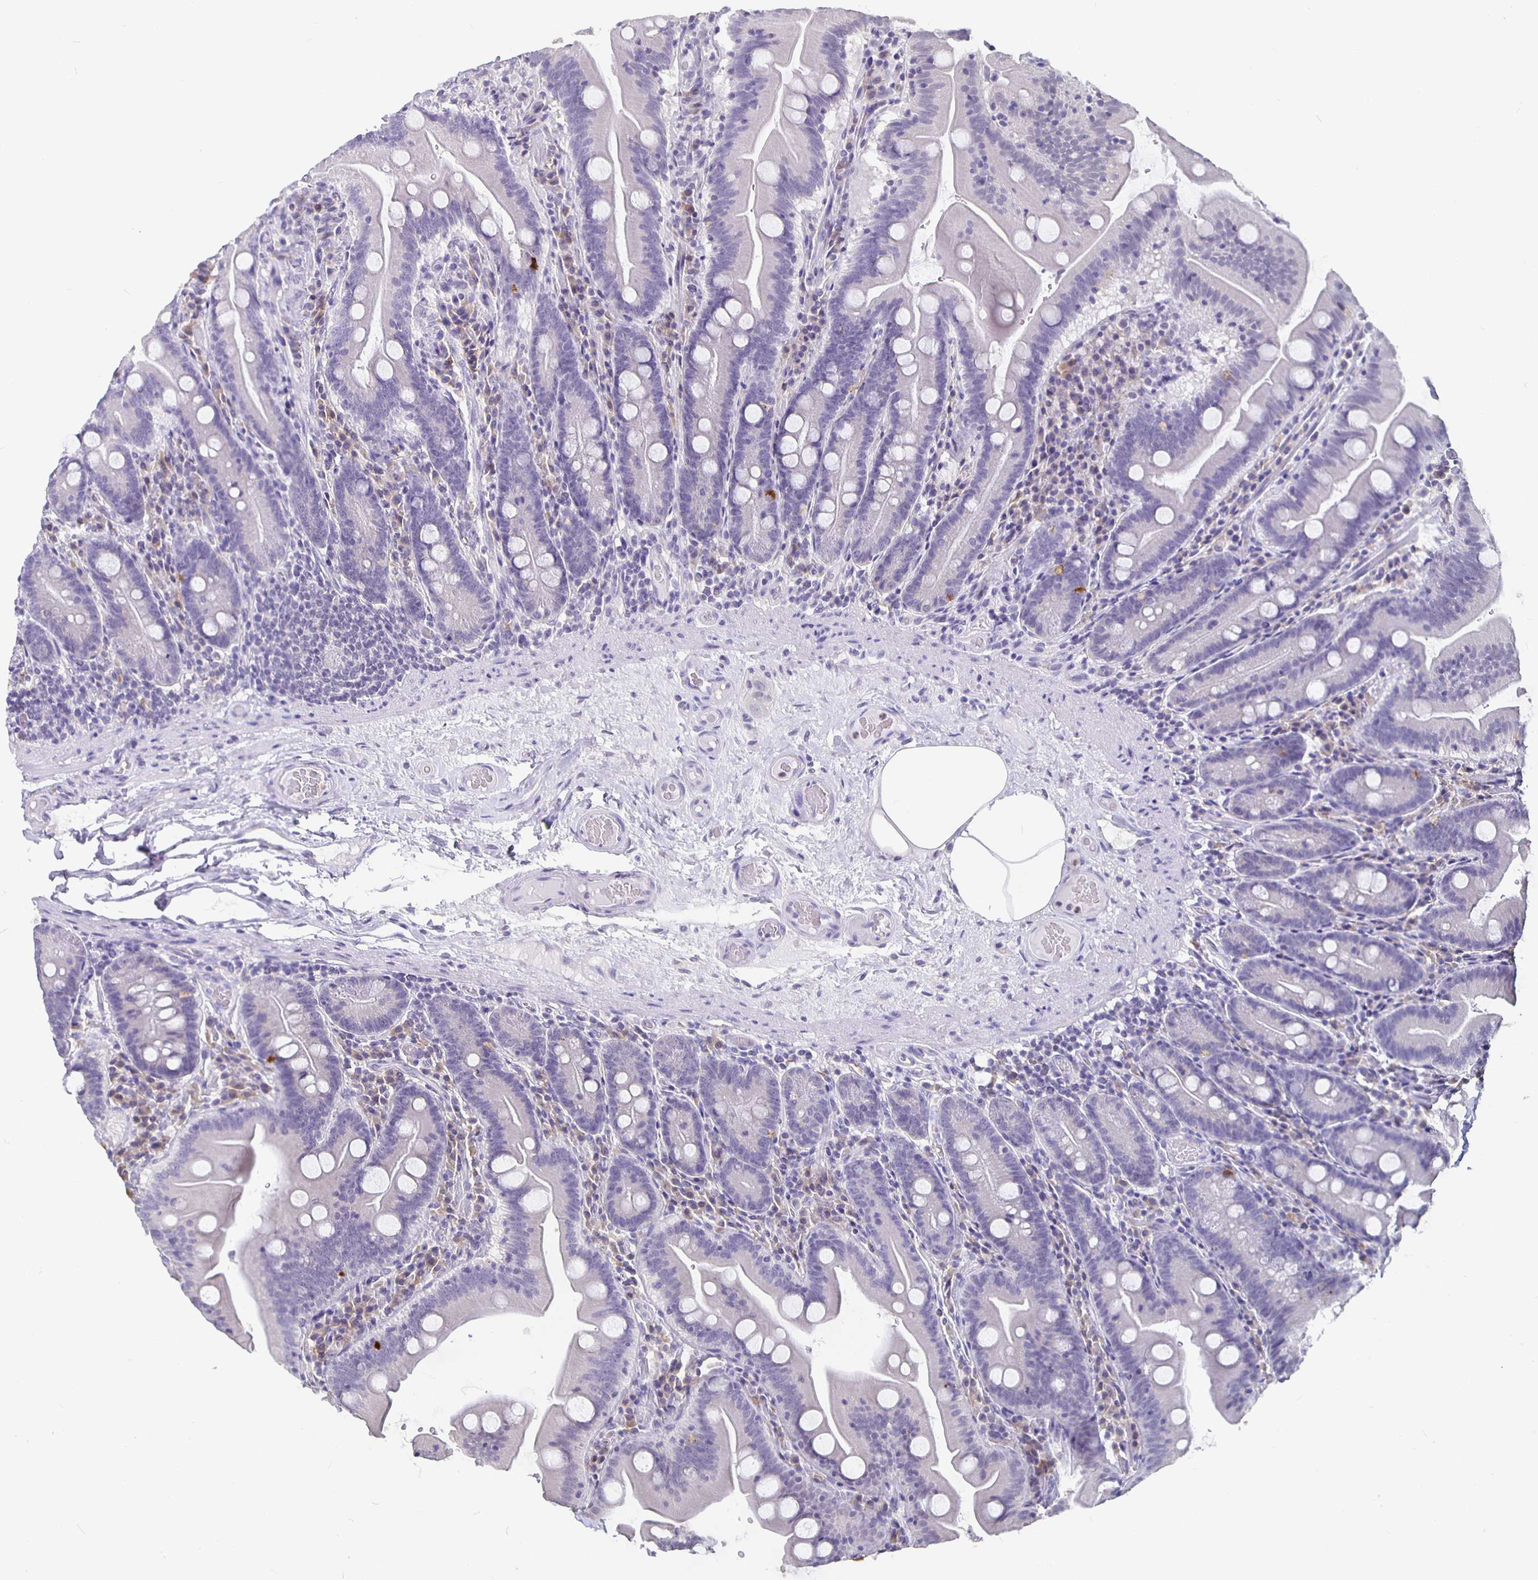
{"staining": {"intensity": "negative", "quantity": "none", "location": "none"}, "tissue": "small intestine", "cell_type": "Glandular cells", "image_type": "normal", "snomed": [{"axis": "morphology", "description": "Normal tissue, NOS"}, {"axis": "topography", "description": "Small intestine"}], "caption": "Image shows no protein expression in glandular cells of benign small intestine.", "gene": "GPX4", "patient": {"sex": "male", "age": 37}}